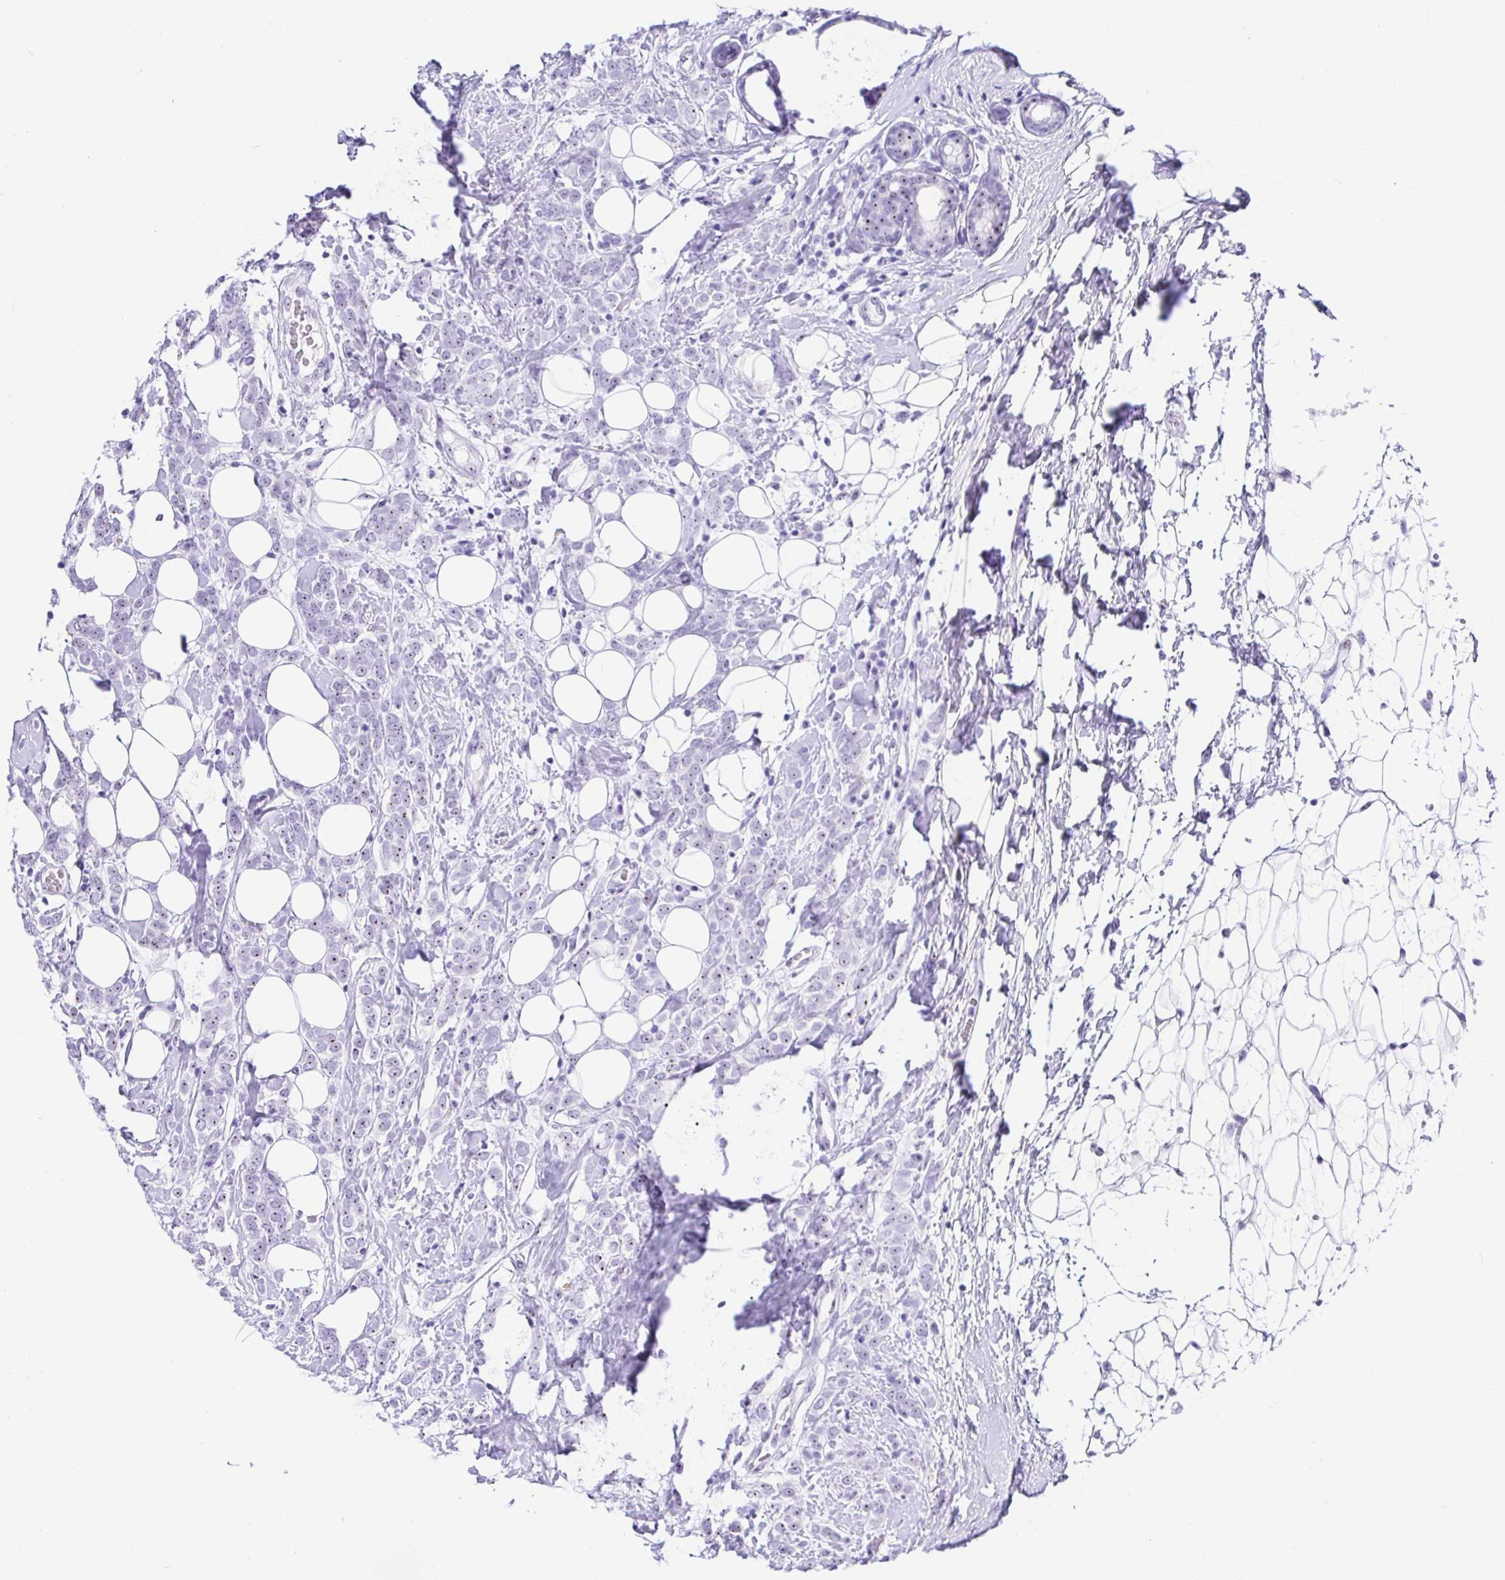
{"staining": {"intensity": "negative", "quantity": "none", "location": "none"}, "tissue": "breast cancer", "cell_type": "Tumor cells", "image_type": "cancer", "snomed": [{"axis": "morphology", "description": "Lobular carcinoma"}, {"axis": "topography", "description": "Breast"}], "caption": "Immunohistochemical staining of breast lobular carcinoma exhibits no significant expression in tumor cells.", "gene": "PRAMEF19", "patient": {"sex": "female", "age": 49}}